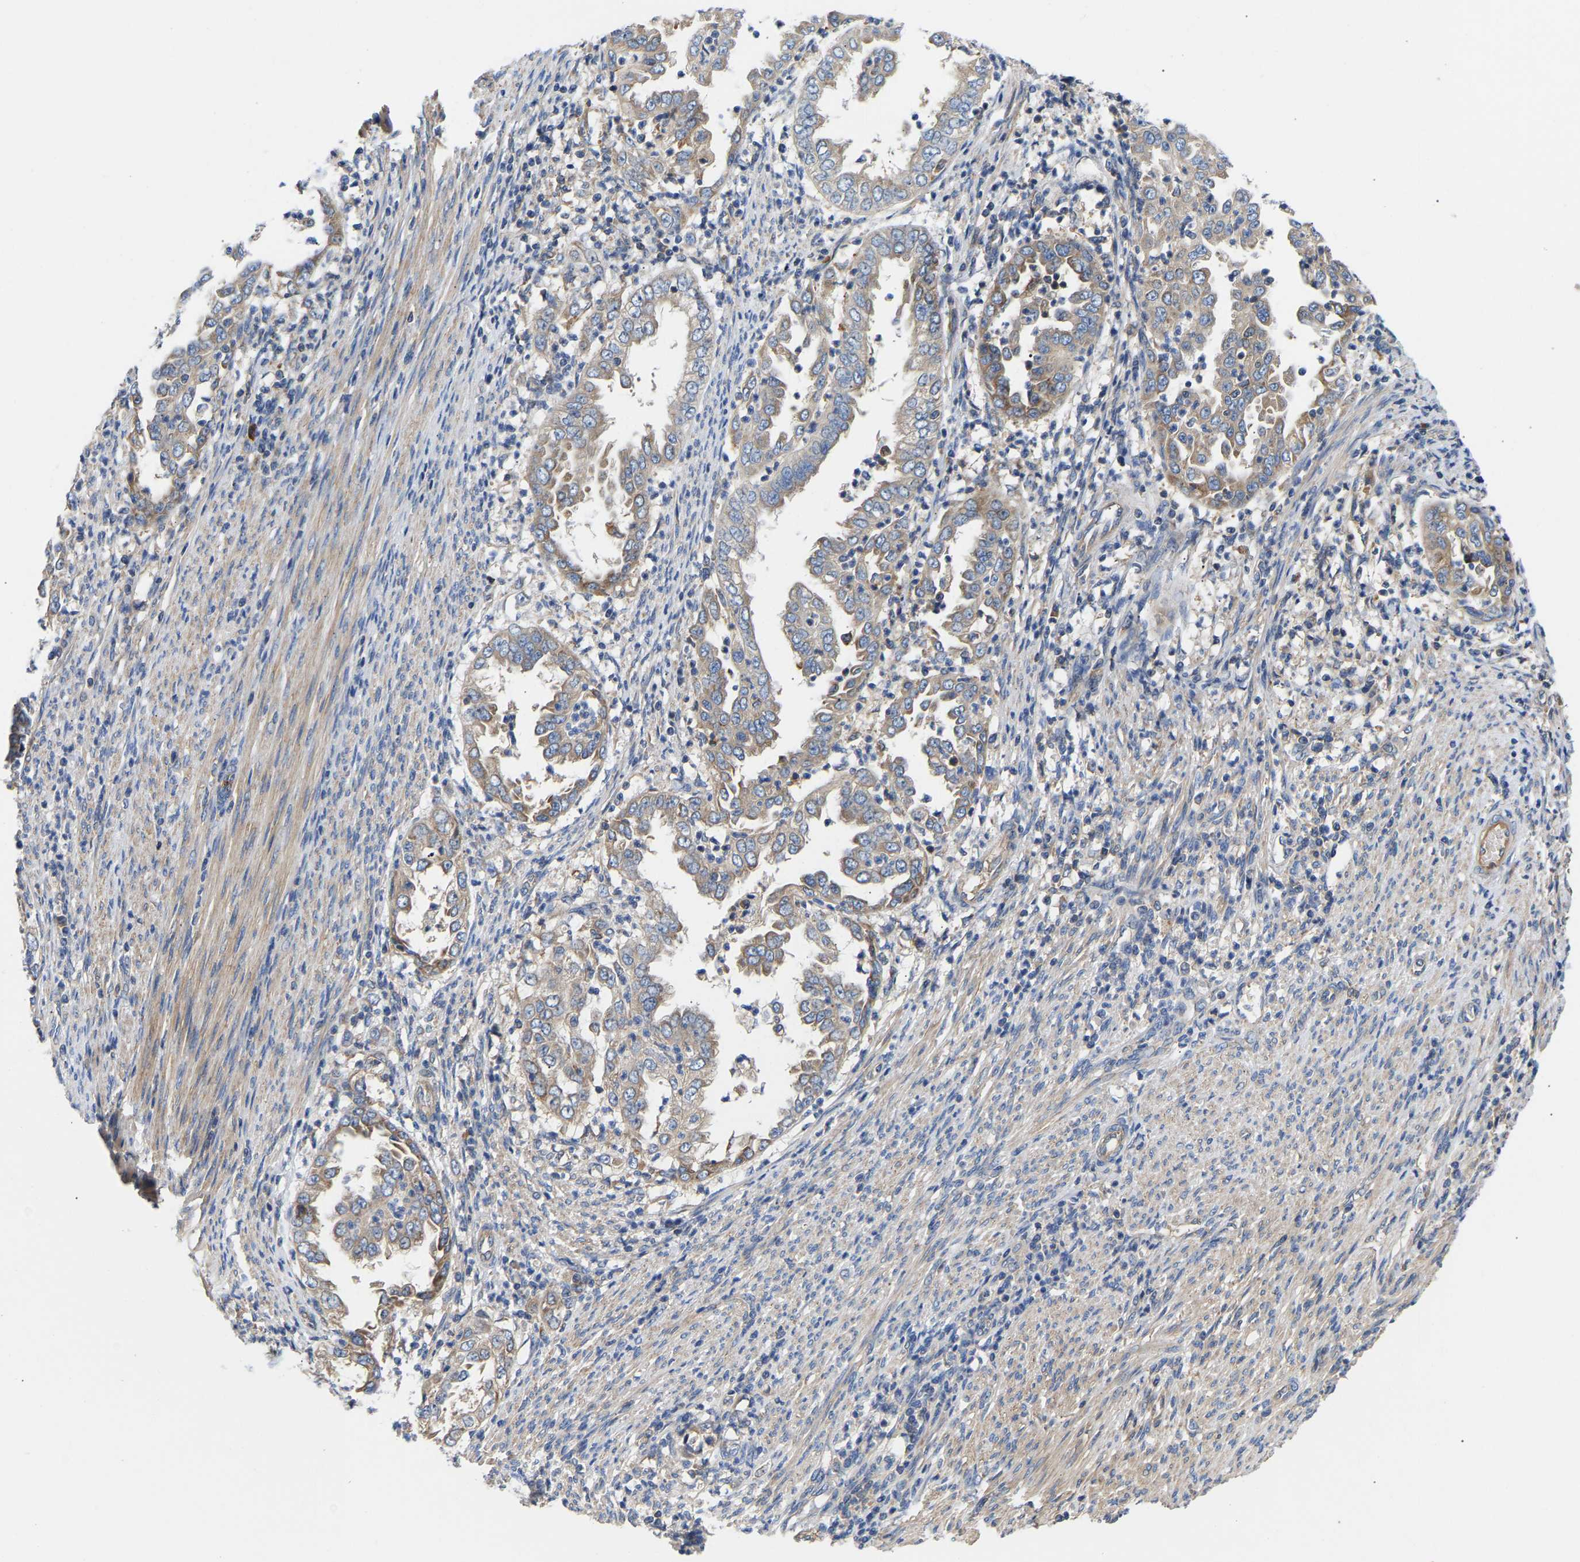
{"staining": {"intensity": "weak", "quantity": "25%-75%", "location": "cytoplasmic/membranous"}, "tissue": "endometrial cancer", "cell_type": "Tumor cells", "image_type": "cancer", "snomed": [{"axis": "morphology", "description": "Adenocarcinoma, NOS"}, {"axis": "topography", "description": "Endometrium"}], "caption": "Endometrial cancer (adenocarcinoma) stained with a protein marker exhibits weak staining in tumor cells.", "gene": "AIMP2", "patient": {"sex": "female", "age": 85}}